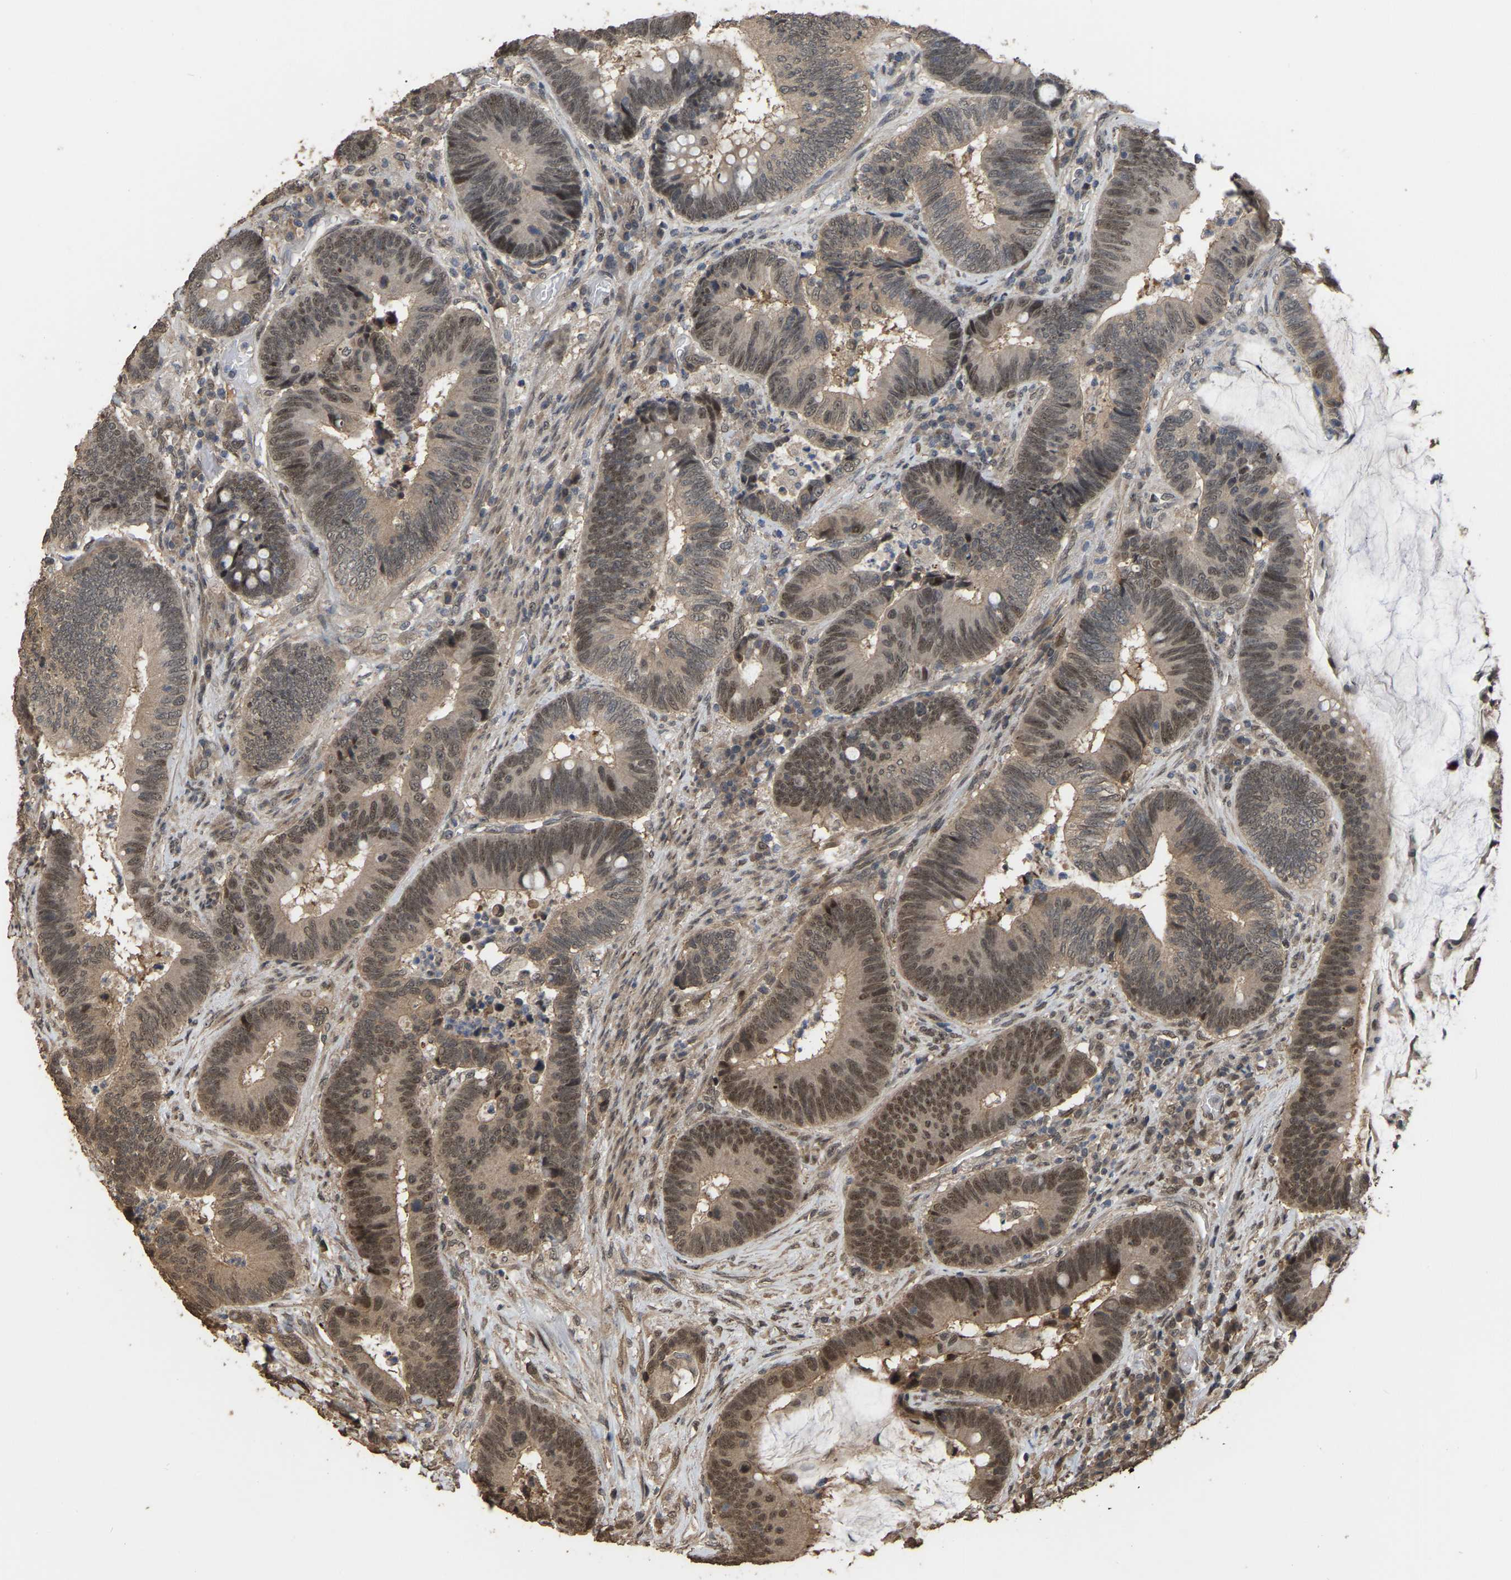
{"staining": {"intensity": "moderate", "quantity": ">75%", "location": "nuclear"}, "tissue": "colorectal cancer", "cell_type": "Tumor cells", "image_type": "cancer", "snomed": [{"axis": "morphology", "description": "Adenocarcinoma, NOS"}, {"axis": "topography", "description": "Rectum"}, {"axis": "topography", "description": "Anal"}], "caption": "An immunohistochemistry histopathology image of neoplastic tissue is shown. Protein staining in brown highlights moderate nuclear positivity in colorectal cancer (adenocarcinoma) within tumor cells.", "gene": "ARHGAP23", "patient": {"sex": "female", "age": 89}}